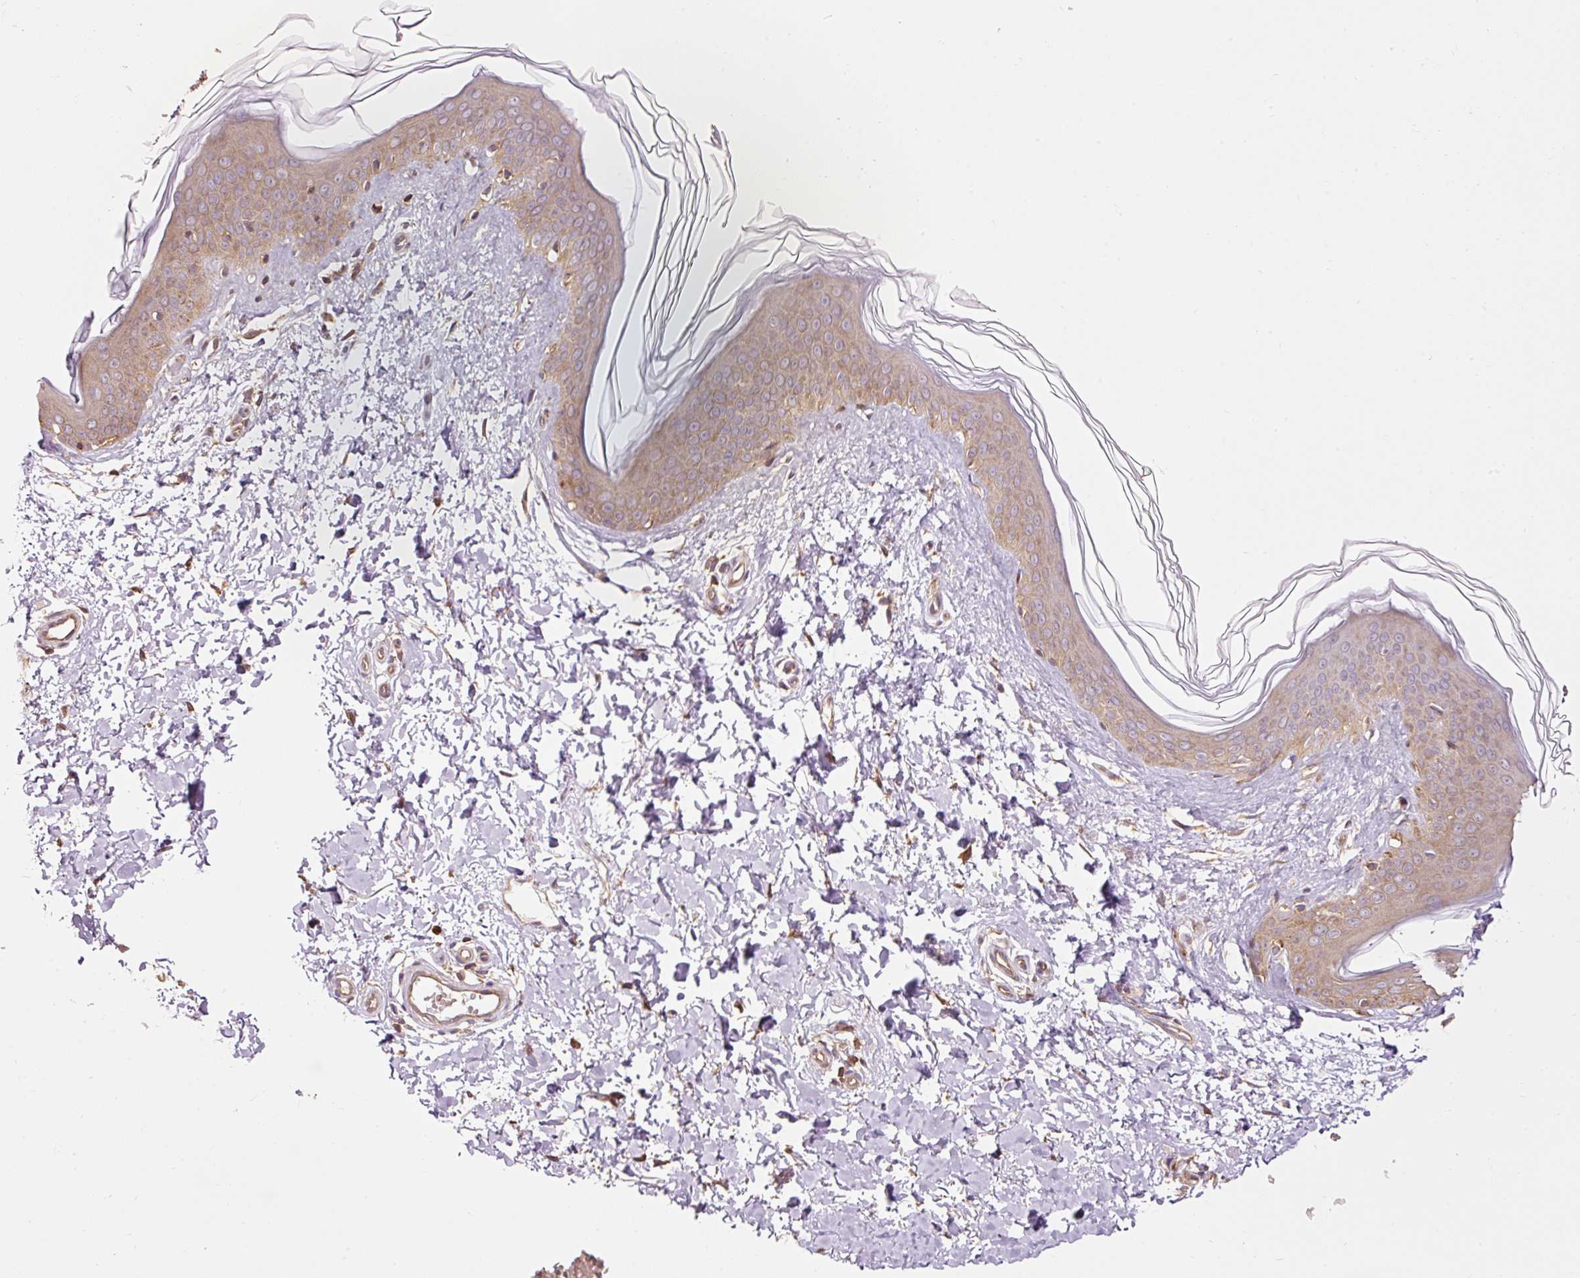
{"staining": {"intensity": "moderate", "quantity": ">75%", "location": "cytoplasmic/membranous"}, "tissue": "skin", "cell_type": "Fibroblasts", "image_type": "normal", "snomed": [{"axis": "morphology", "description": "Normal tissue, NOS"}, {"axis": "topography", "description": "Skin"}], "caption": "Immunohistochemistry (IHC) of normal human skin demonstrates medium levels of moderate cytoplasmic/membranous positivity in about >75% of fibroblasts. The protein of interest is shown in brown color, while the nuclei are stained blue.", "gene": "PDAP1", "patient": {"sex": "female", "age": 41}}